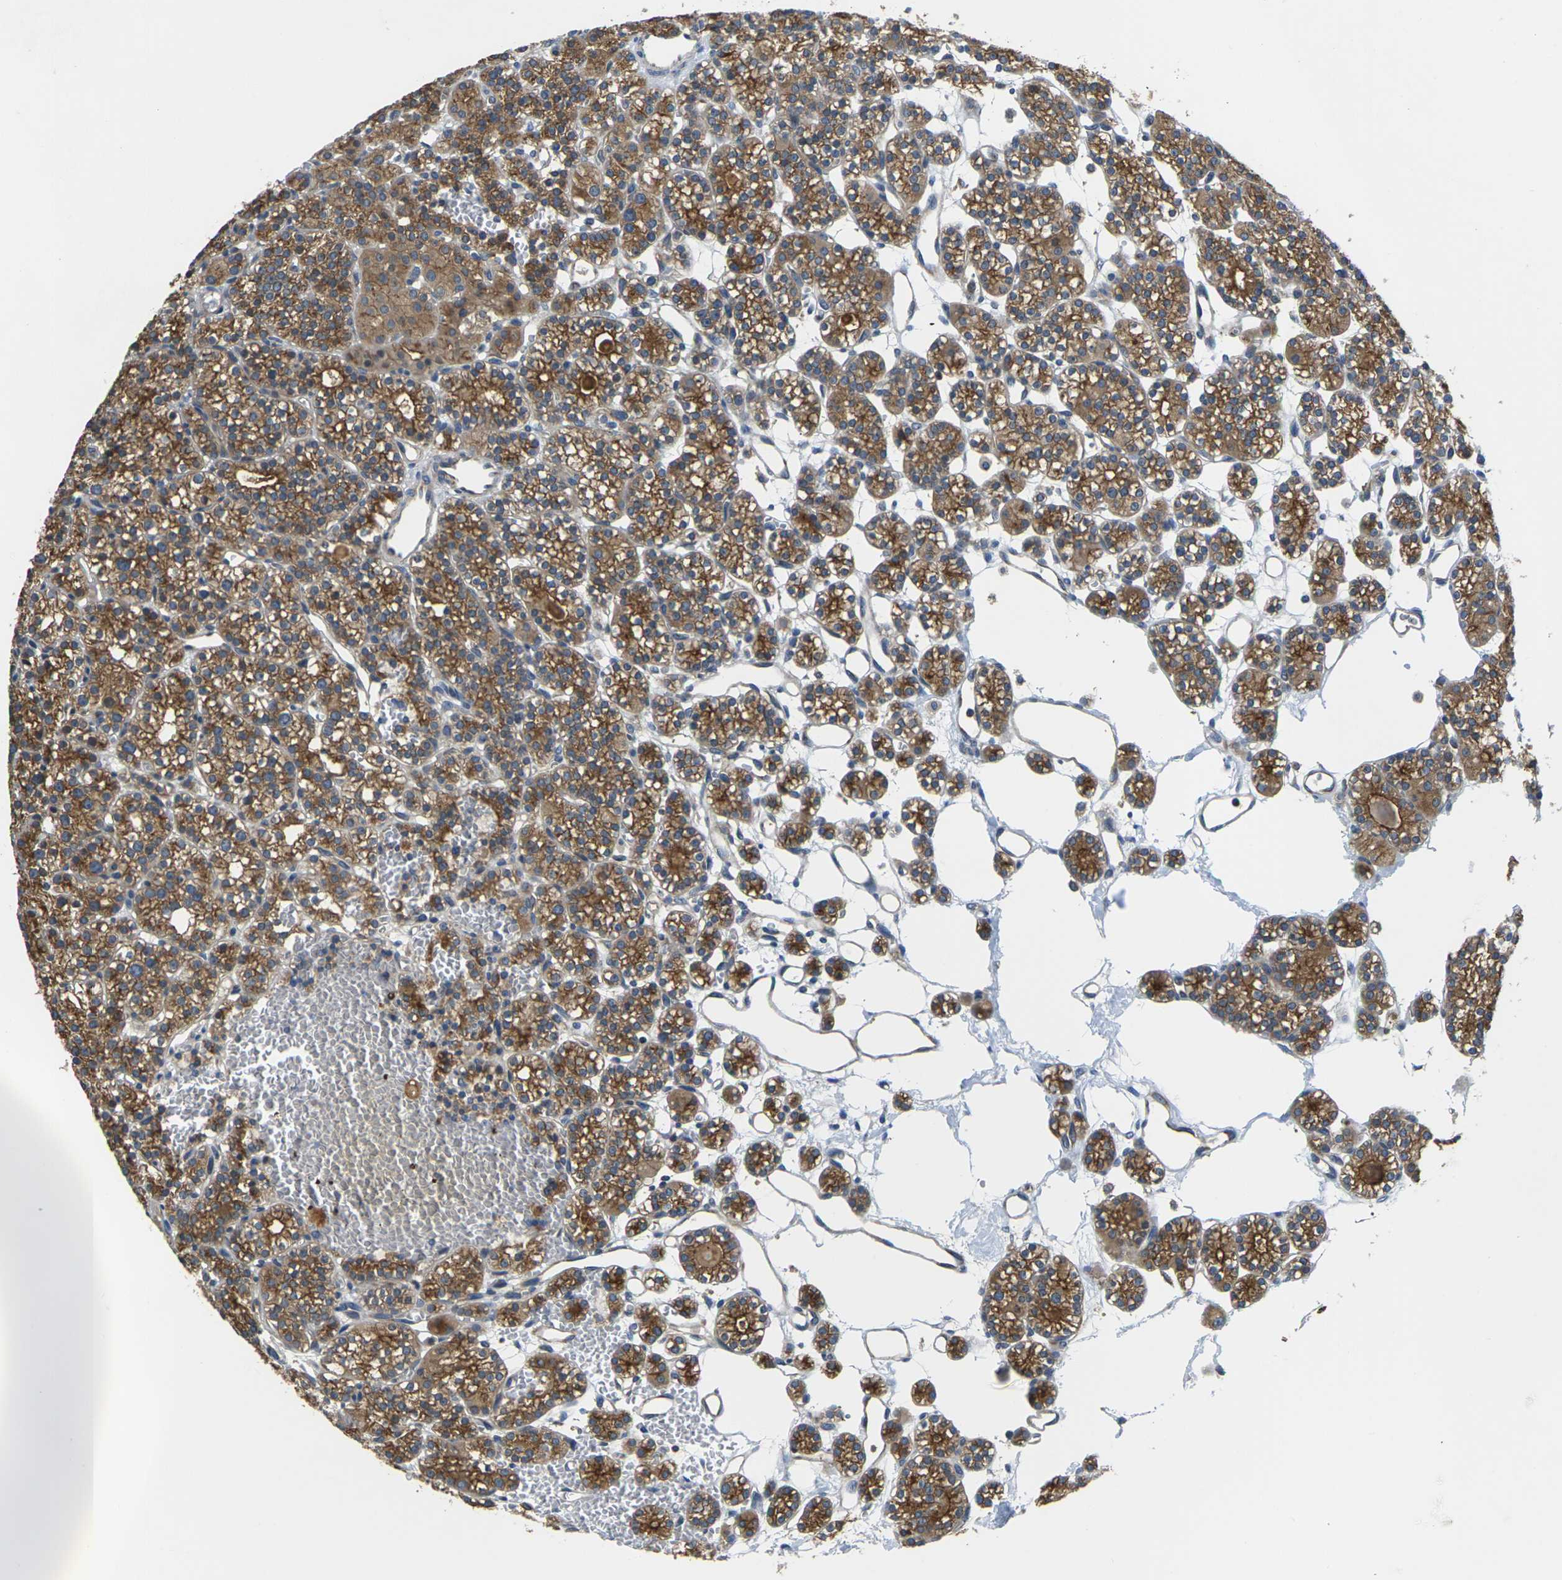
{"staining": {"intensity": "moderate", "quantity": ">75%", "location": "cytoplasmic/membranous"}, "tissue": "parathyroid gland", "cell_type": "Glandular cells", "image_type": "normal", "snomed": [{"axis": "morphology", "description": "Normal tissue, NOS"}, {"axis": "topography", "description": "Parathyroid gland"}], "caption": "Immunohistochemical staining of normal human parathyroid gland shows moderate cytoplasmic/membranous protein positivity in about >75% of glandular cells. The staining is performed using DAB (3,3'-diaminobenzidine) brown chromogen to label protein expression. The nuclei are counter-stained blue using hematoxylin.", "gene": "TMCC2", "patient": {"sex": "female", "age": 64}}